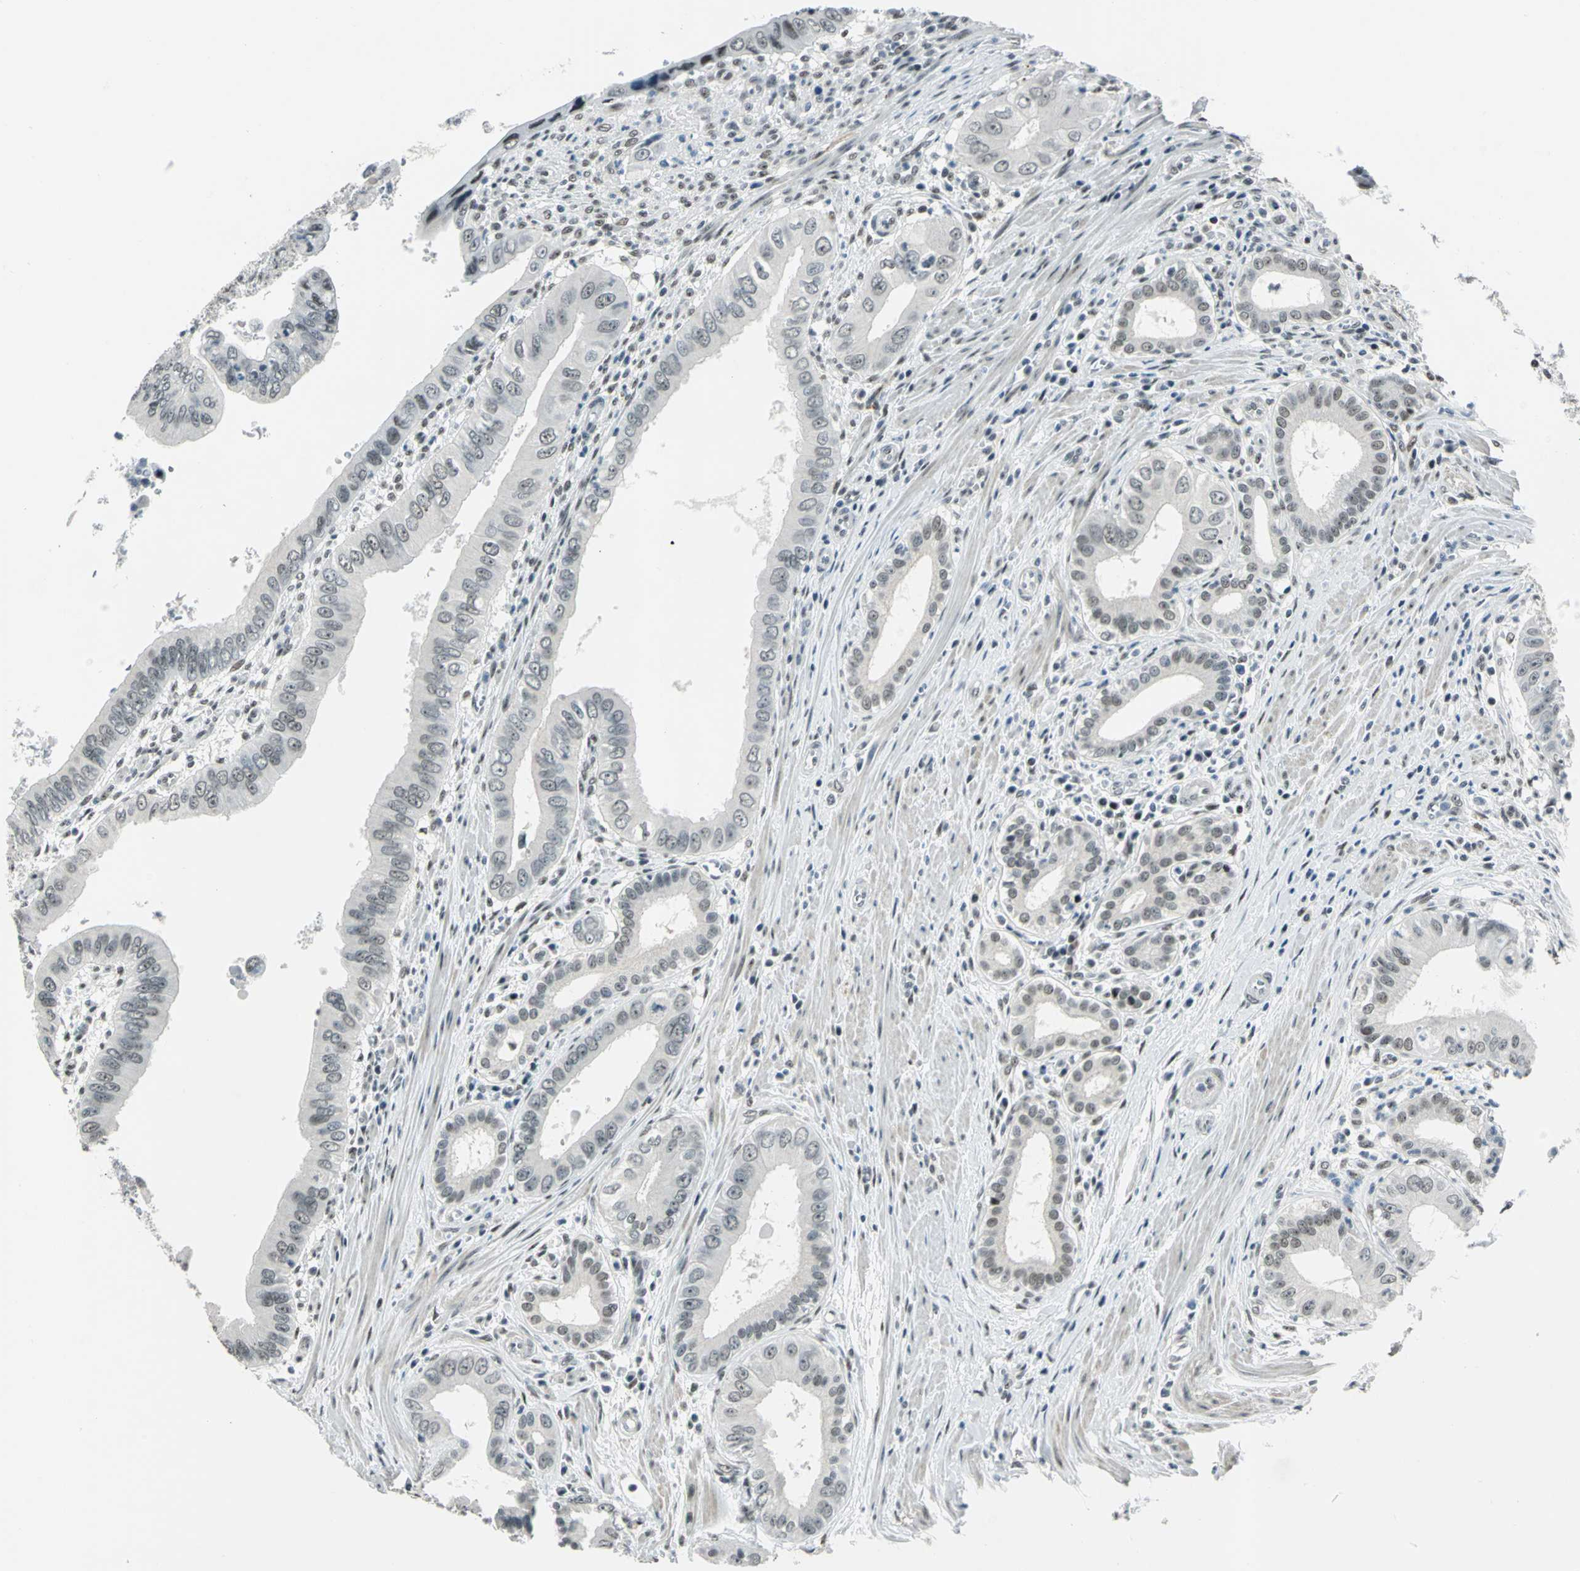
{"staining": {"intensity": "weak", "quantity": "25%-75%", "location": "nuclear"}, "tissue": "pancreatic cancer", "cell_type": "Tumor cells", "image_type": "cancer", "snomed": [{"axis": "morphology", "description": "Normal tissue, NOS"}, {"axis": "topography", "description": "Lymph node"}], "caption": "IHC (DAB) staining of human pancreatic cancer exhibits weak nuclear protein positivity in about 25%-75% of tumor cells.", "gene": "KAT6B", "patient": {"sex": "male", "age": 50}}